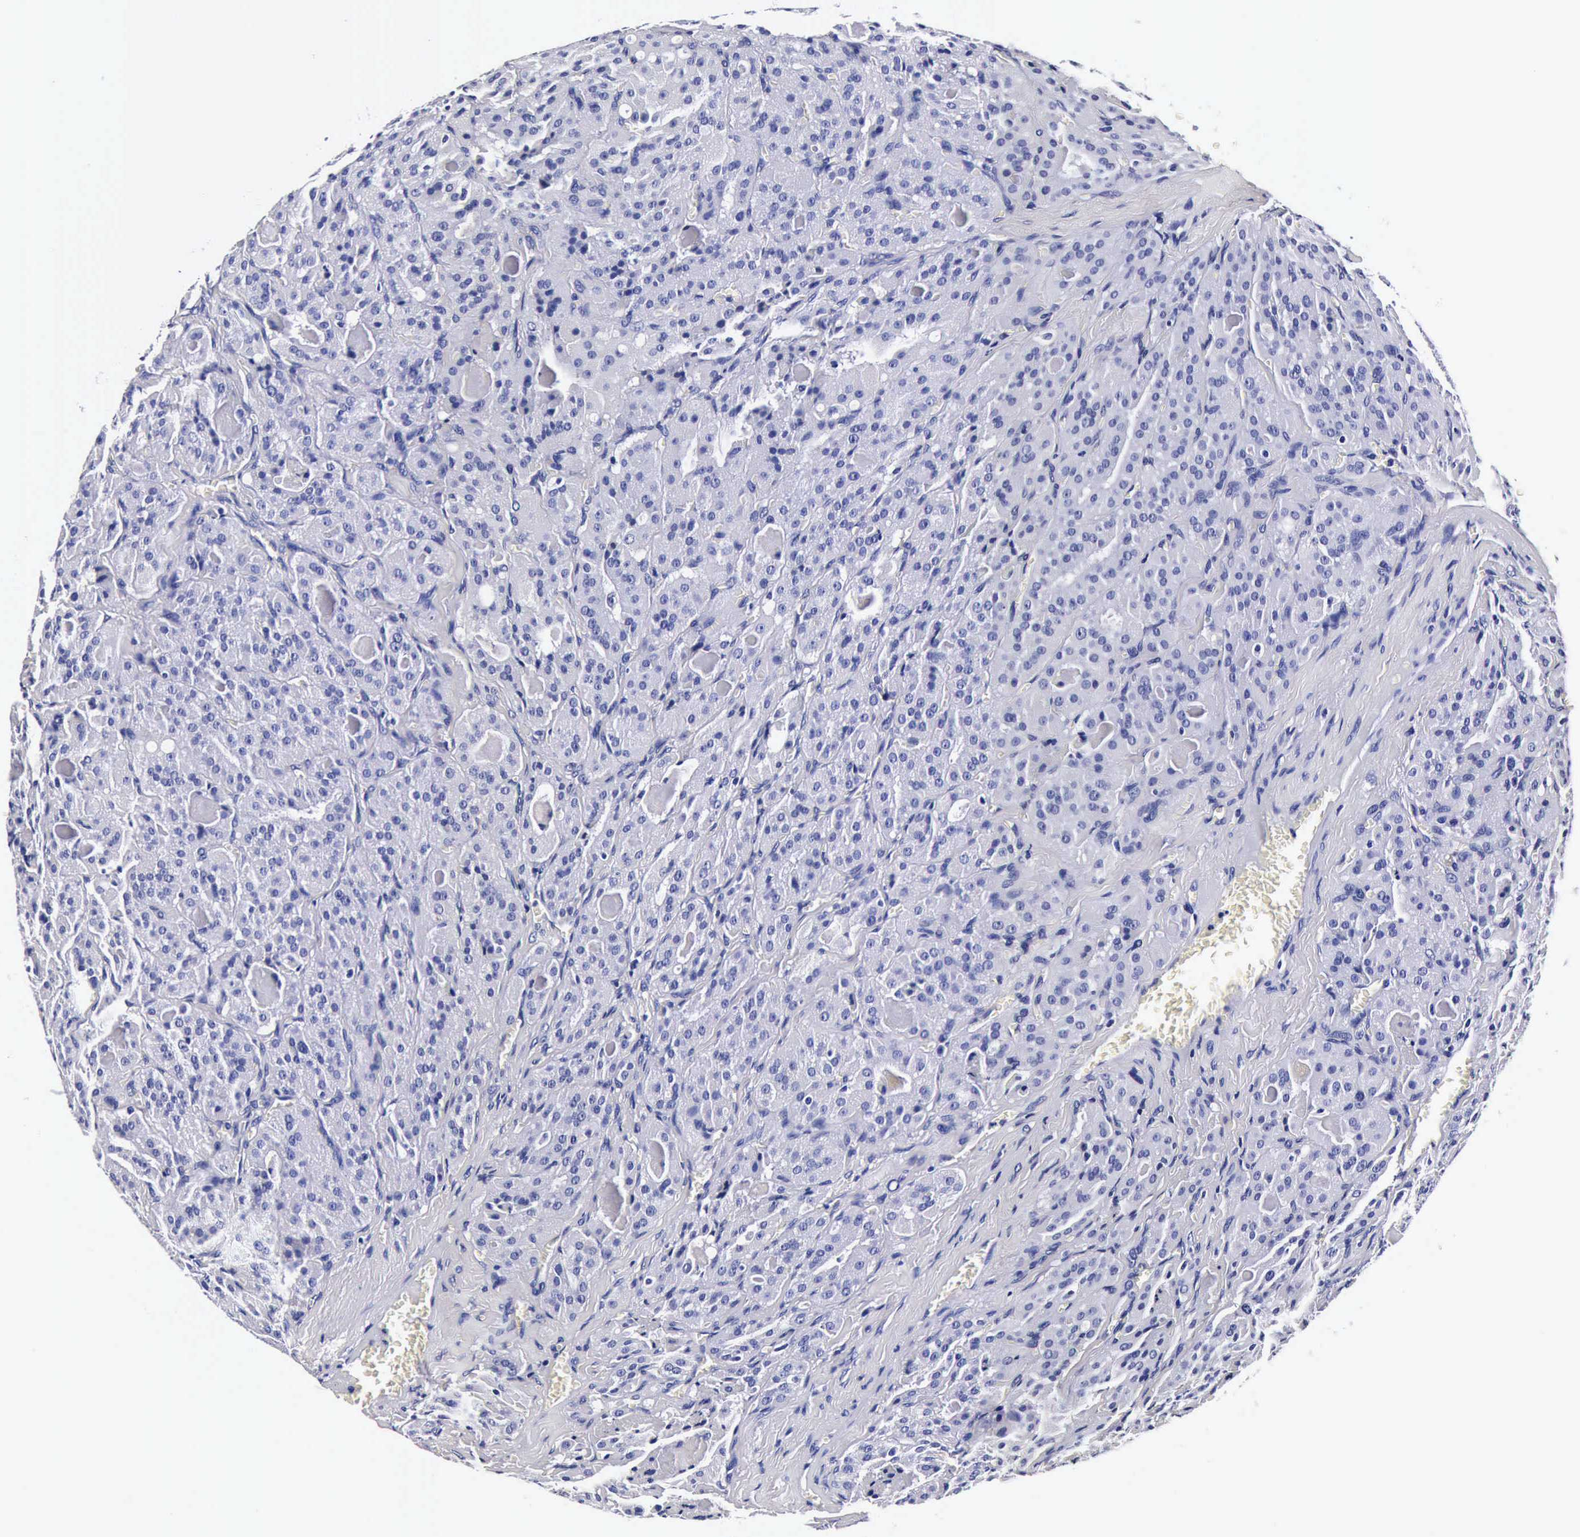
{"staining": {"intensity": "negative", "quantity": "none", "location": "none"}, "tissue": "thyroid cancer", "cell_type": "Tumor cells", "image_type": "cancer", "snomed": [{"axis": "morphology", "description": "Carcinoma, NOS"}, {"axis": "topography", "description": "Thyroid gland"}], "caption": "An IHC photomicrograph of thyroid carcinoma is shown. There is no staining in tumor cells of thyroid carcinoma. (Stains: DAB immunohistochemistry with hematoxylin counter stain, Microscopy: brightfield microscopy at high magnification).", "gene": "IAPP", "patient": {"sex": "male", "age": 76}}